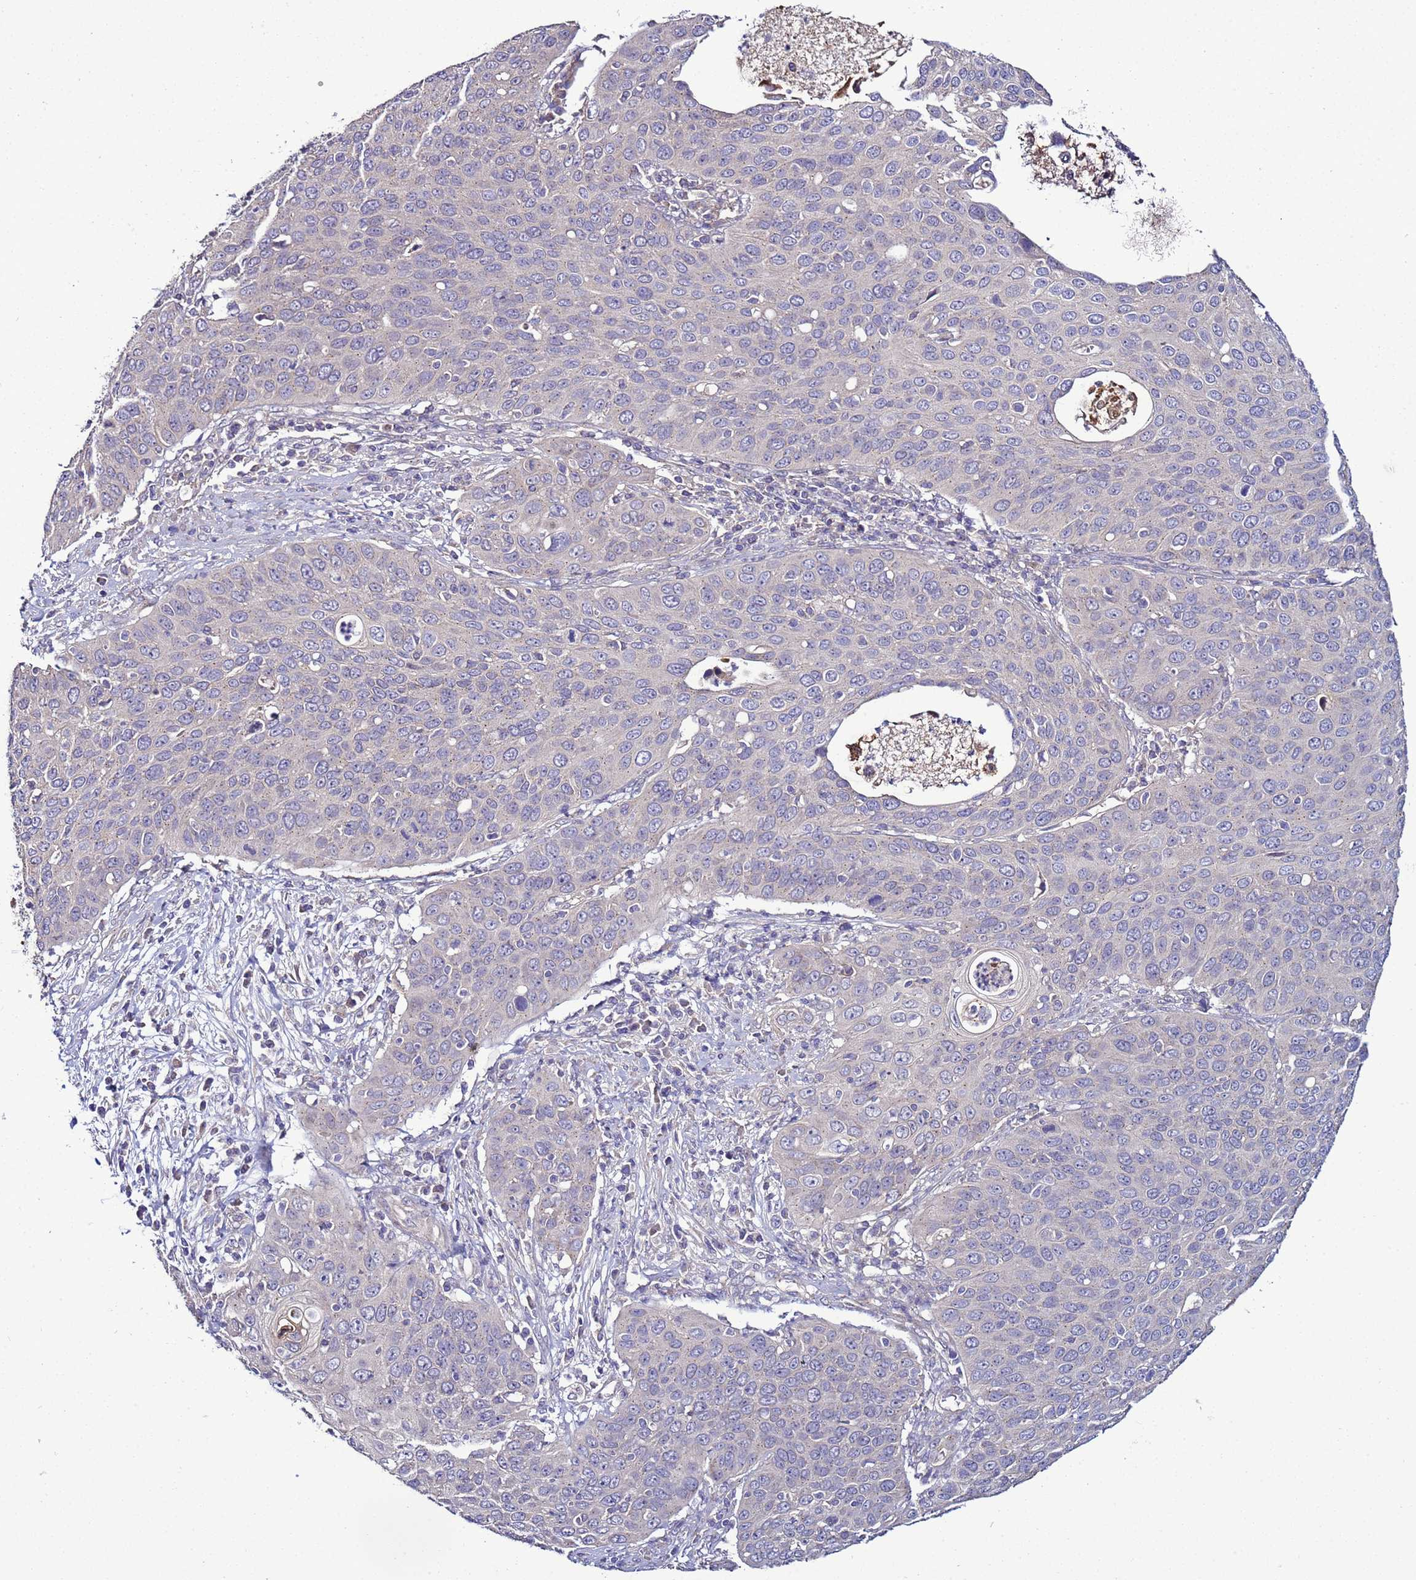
{"staining": {"intensity": "negative", "quantity": "none", "location": "none"}, "tissue": "cervical cancer", "cell_type": "Tumor cells", "image_type": "cancer", "snomed": [{"axis": "morphology", "description": "Squamous cell carcinoma, NOS"}, {"axis": "topography", "description": "Cervix"}], "caption": "Photomicrograph shows no significant protein expression in tumor cells of cervical cancer.", "gene": "RABL2B", "patient": {"sex": "female", "age": 36}}